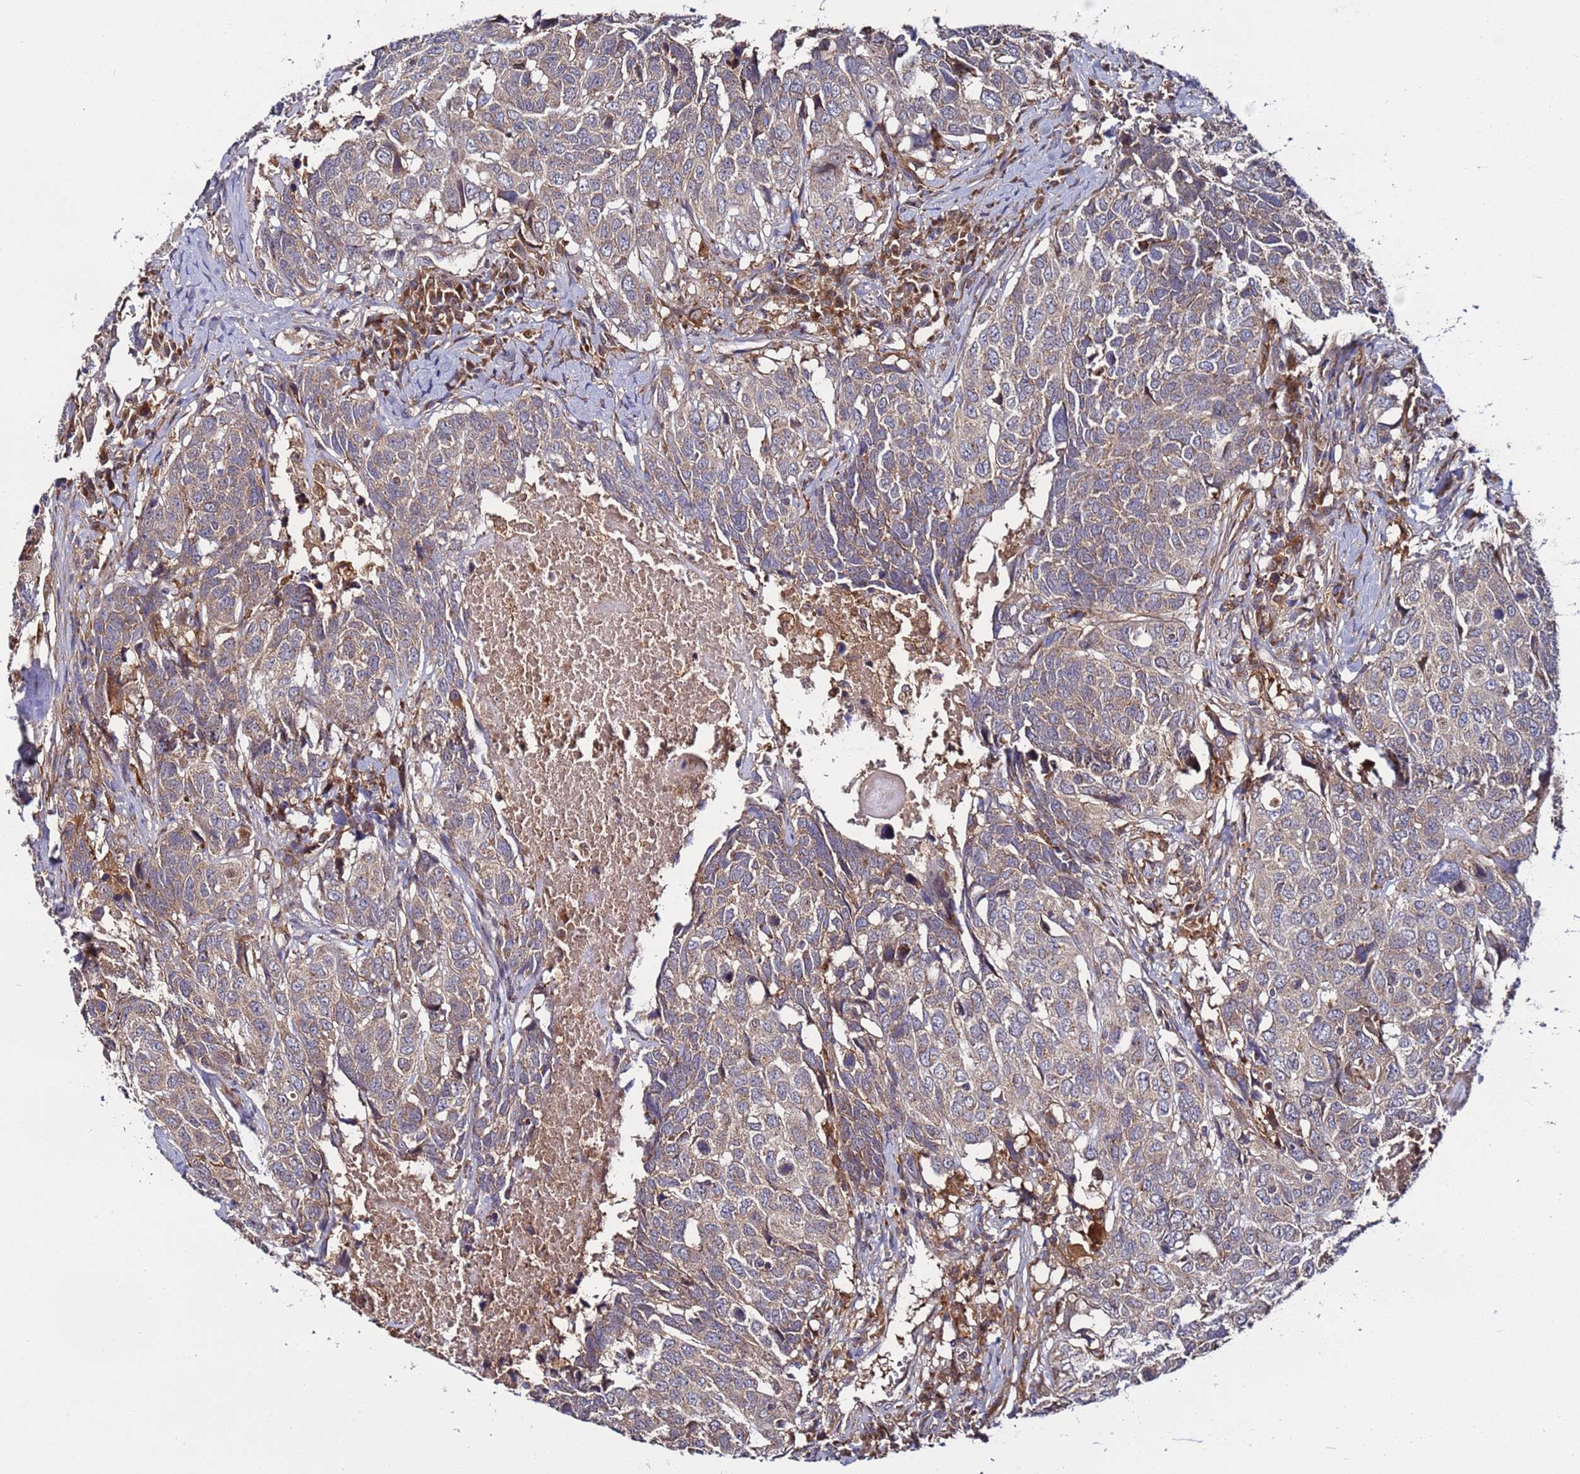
{"staining": {"intensity": "moderate", "quantity": ">75%", "location": "cytoplasmic/membranous"}, "tissue": "head and neck cancer", "cell_type": "Tumor cells", "image_type": "cancer", "snomed": [{"axis": "morphology", "description": "Squamous cell carcinoma, NOS"}, {"axis": "topography", "description": "Head-Neck"}], "caption": "The immunohistochemical stain labels moderate cytoplasmic/membranous positivity in tumor cells of head and neck cancer tissue.", "gene": "TMEM176B", "patient": {"sex": "male", "age": 66}}